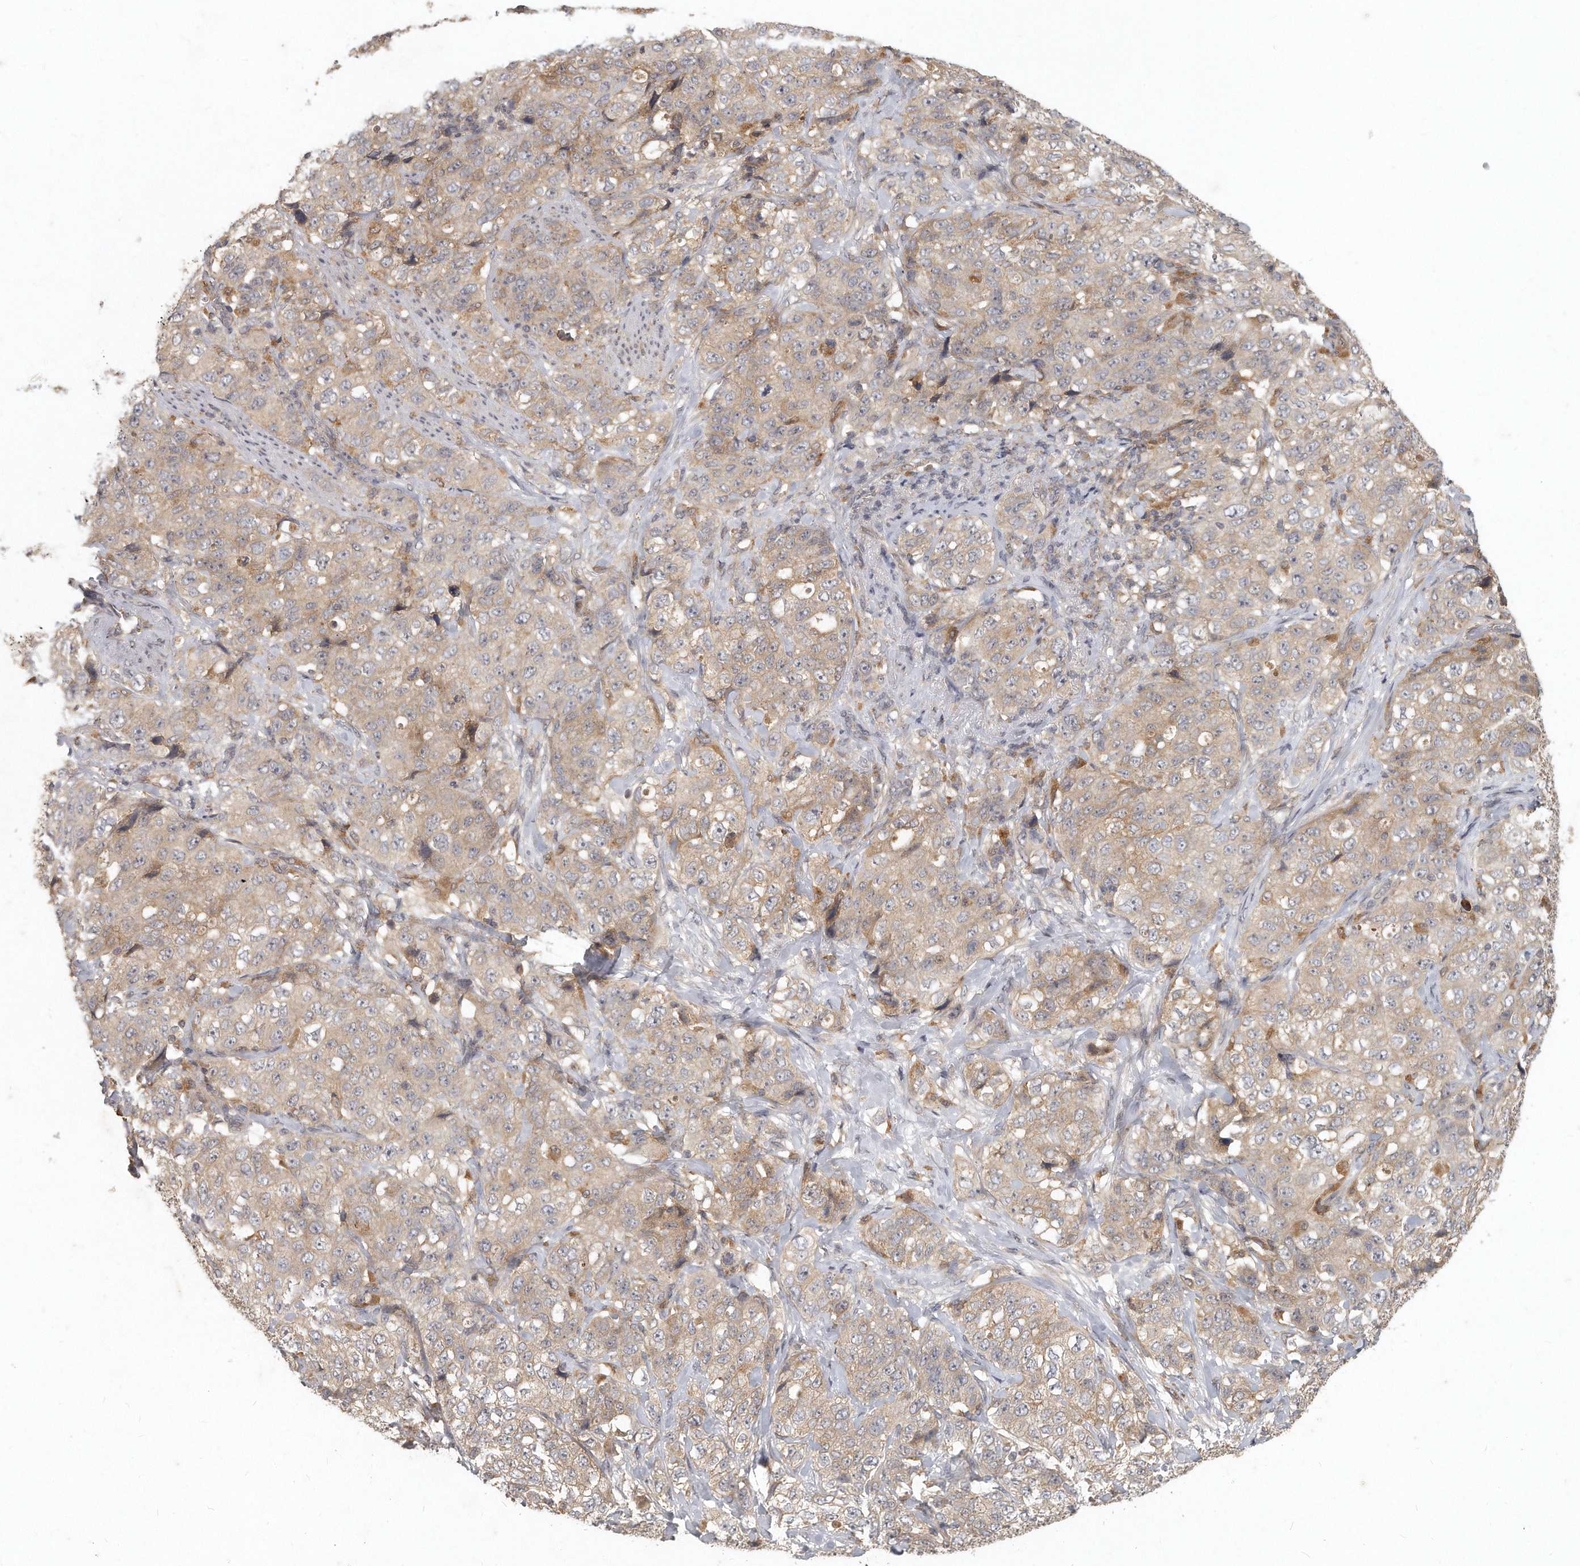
{"staining": {"intensity": "weak", "quantity": ">75%", "location": "cytoplasmic/membranous"}, "tissue": "stomach cancer", "cell_type": "Tumor cells", "image_type": "cancer", "snomed": [{"axis": "morphology", "description": "Adenocarcinoma, NOS"}, {"axis": "topography", "description": "Stomach"}], "caption": "Immunohistochemistry staining of stomach cancer, which displays low levels of weak cytoplasmic/membranous positivity in approximately >75% of tumor cells indicating weak cytoplasmic/membranous protein staining. The staining was performed using DAB (brown) for protein detection and nuclei were counterstained in hematoxylin (blue).", "gene": "LGALS8", "patient": {"sex": "male", "age": 48}}